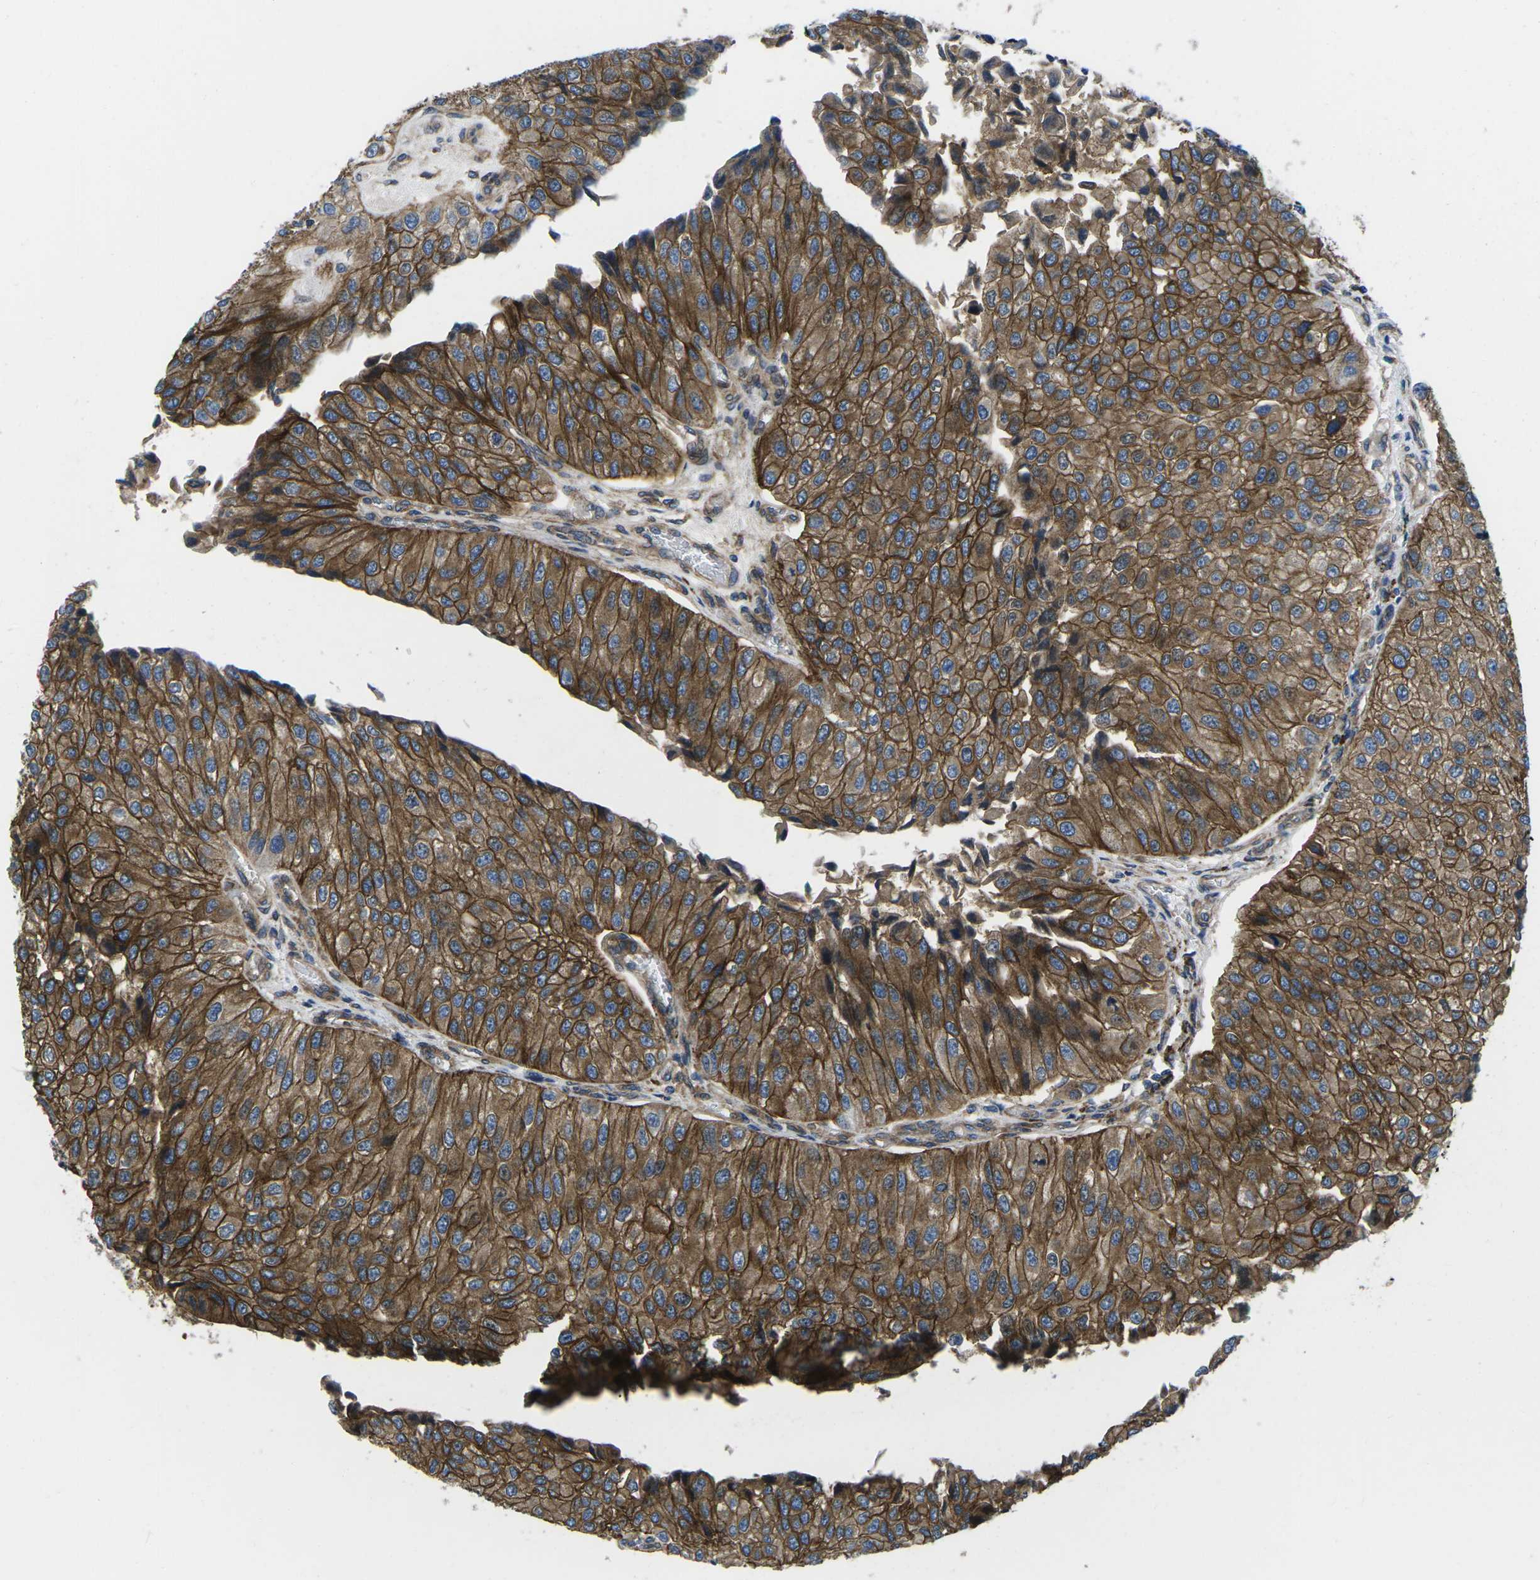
{"staining": {"intensity": "strong", "quantity": ">75%", "location": "cytoplasmic/membranous"}, "tissue": "urothelial cancer", "cell_type": "Tumor cells", "image_type": "cancer", "snomed": [{"axis": "morphology", "description": "Urothelial carcinoma, High grade"}, {"axis": "topography", "description": "Kidney"}, {"axis": "topography", "description": "Urinary bladder"}], "caption": "This is an image of IHC staining of urothelial cancer, which shows strong staining in the cytoplasmic/membranous of tumor cells.", "gene": "DLG1", "patient": {"sex": "male", "age": 77}}